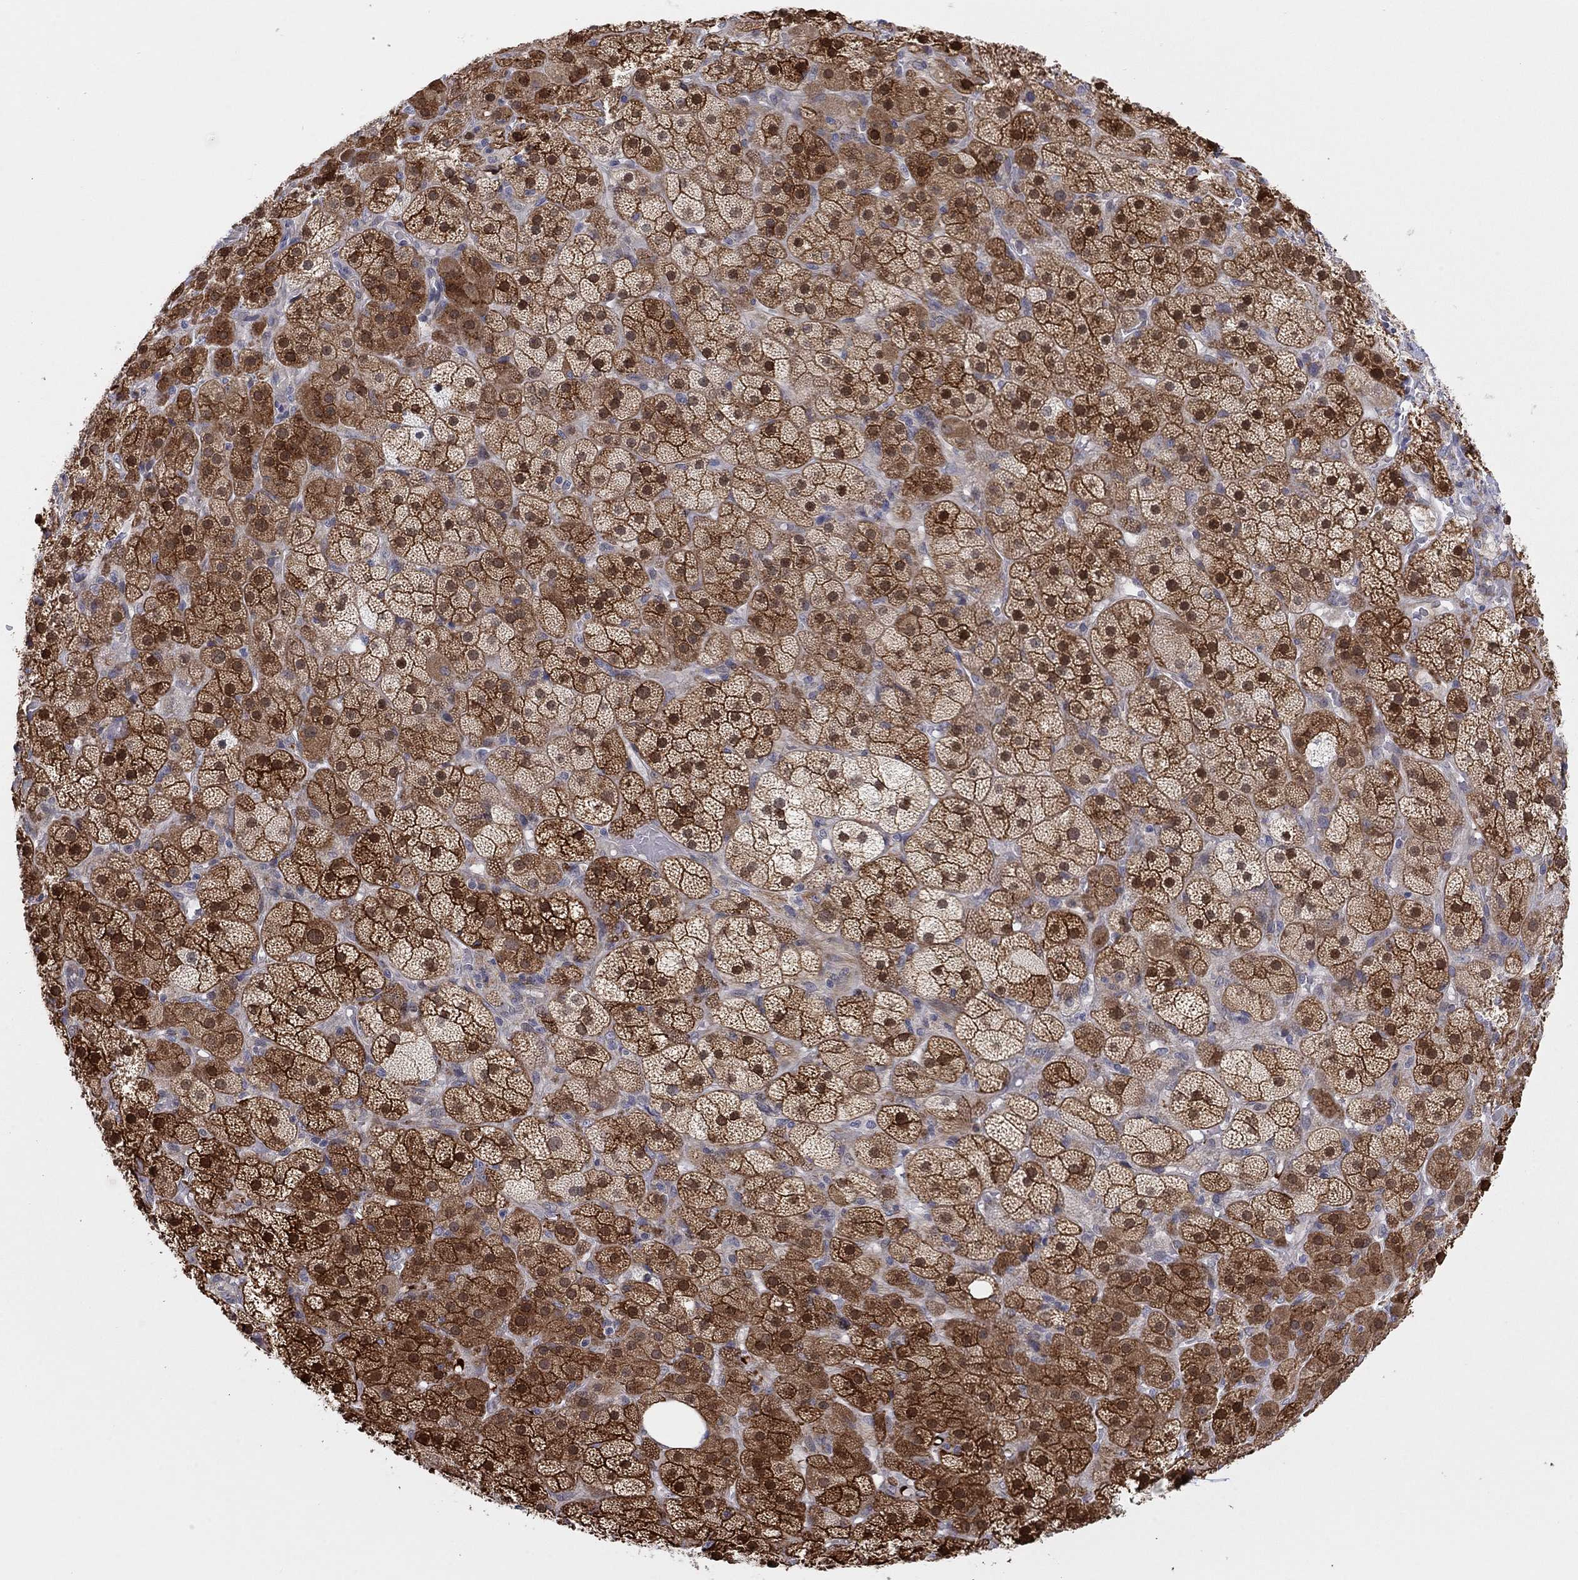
{"staining": {"intensity": "strong", "quantity": "25%-75%", "location": "cytoplasmic/membranous,nuclear"}, "tissue": "adrenal gland", "cell_type": "Glandular cells", "image_type": "normal", "snomed": [{"axis": "morphology", "description": "Normal tissue, NOS"}, {"axis": "topography", "description": "Adrenal gland"}], "caption": "This photomicrograph shows immunohistochemistry (IHC) staining of unremarkable human adrenal gland, with high strong cytoplasmic/membranous,nuclear positivity in approximately 25%-75% of glandular cells.", "gene": "TTC21B", "patient": {"sex": "male", "age": 57}}